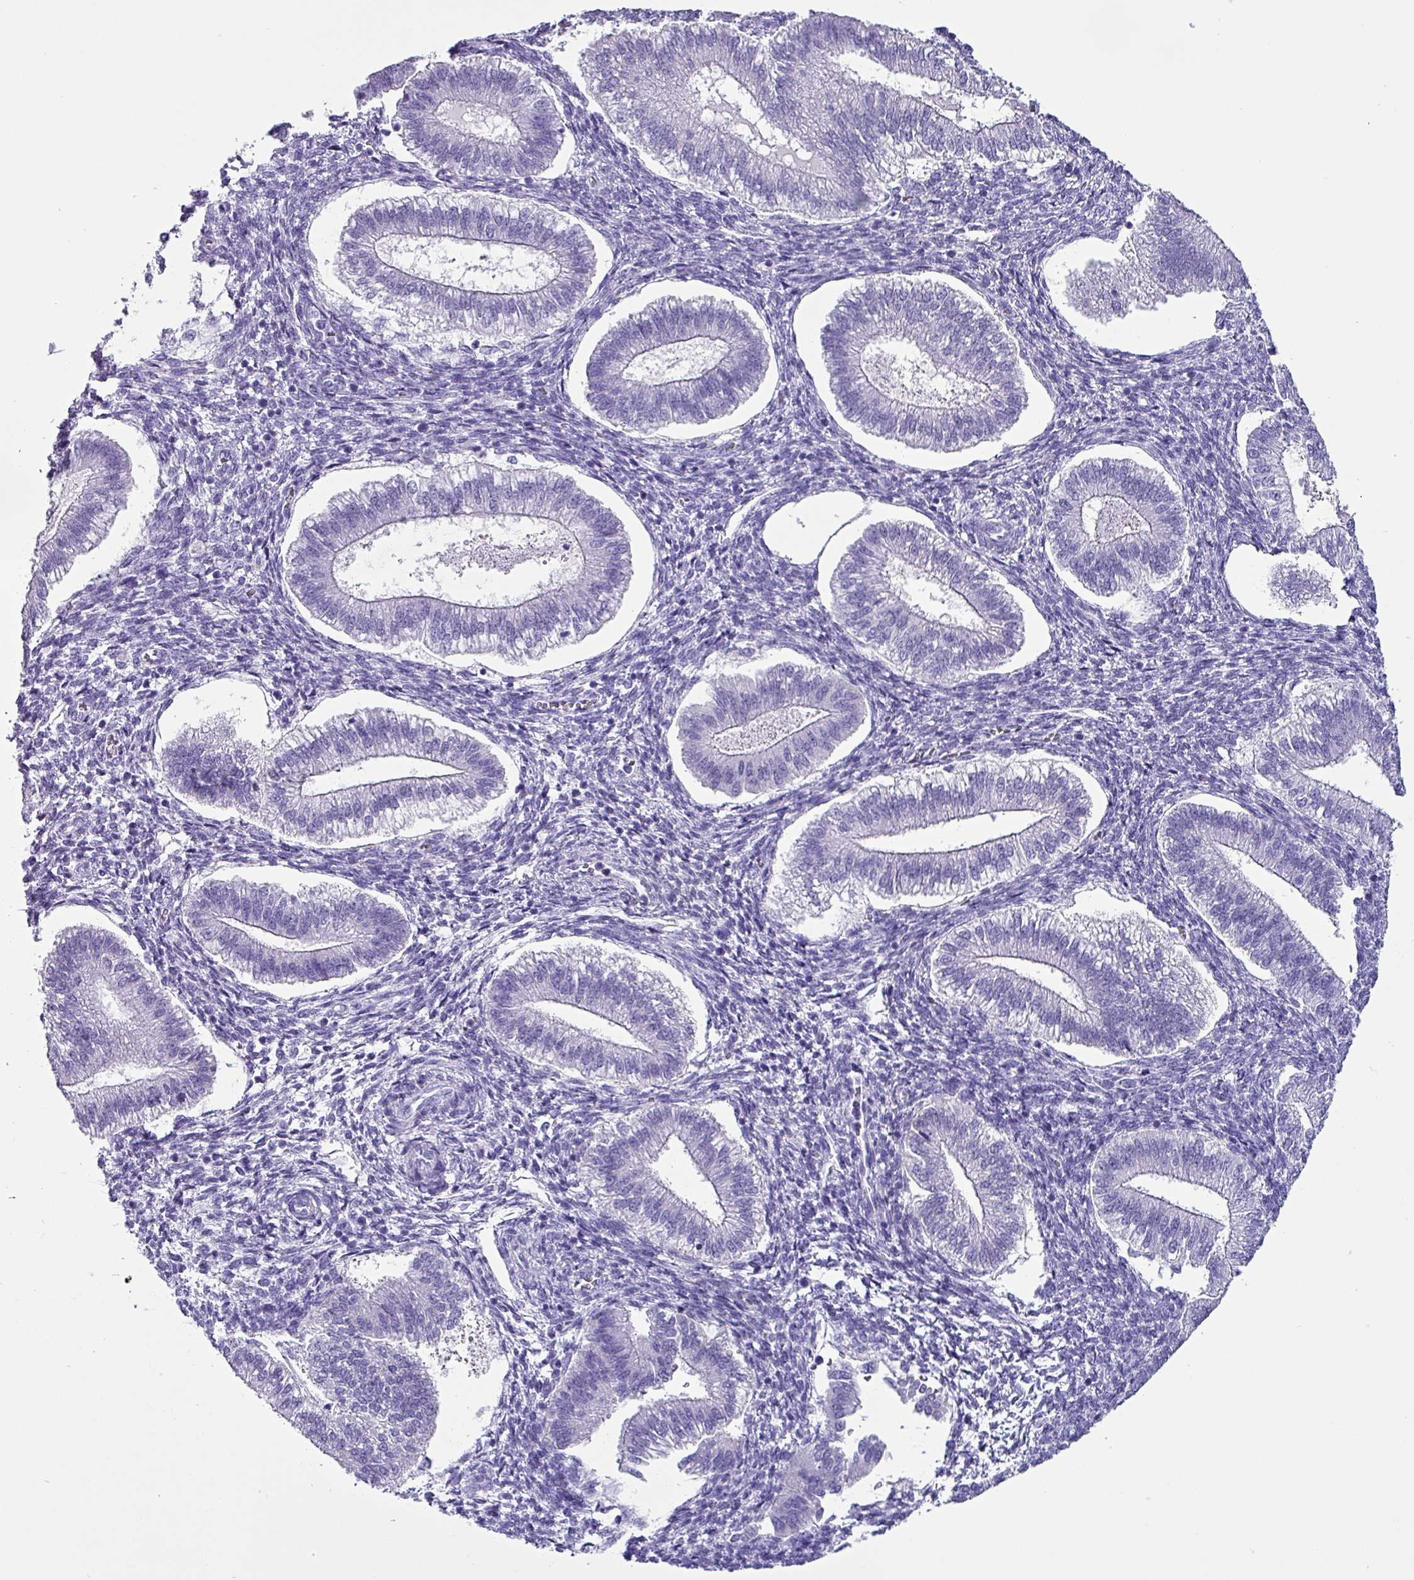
{"staining": {"intensity": "negative", "quantity": "none", "location": "none"}, "tissue": "endometrium", "cell_type": "Cells in endometrial stroma", "image_type": "normal", "snomed": [{"axis": "morphology", "description": "Normal tissue, NOS"}, {"axis": "topography", "description": "Endometrium"}], "caption": "The image shows no staining of cells in endometrial stroma in unremarkable endometrium.", "gene": "KRT6A", "patient": {"sex": "female", "age": 25}}